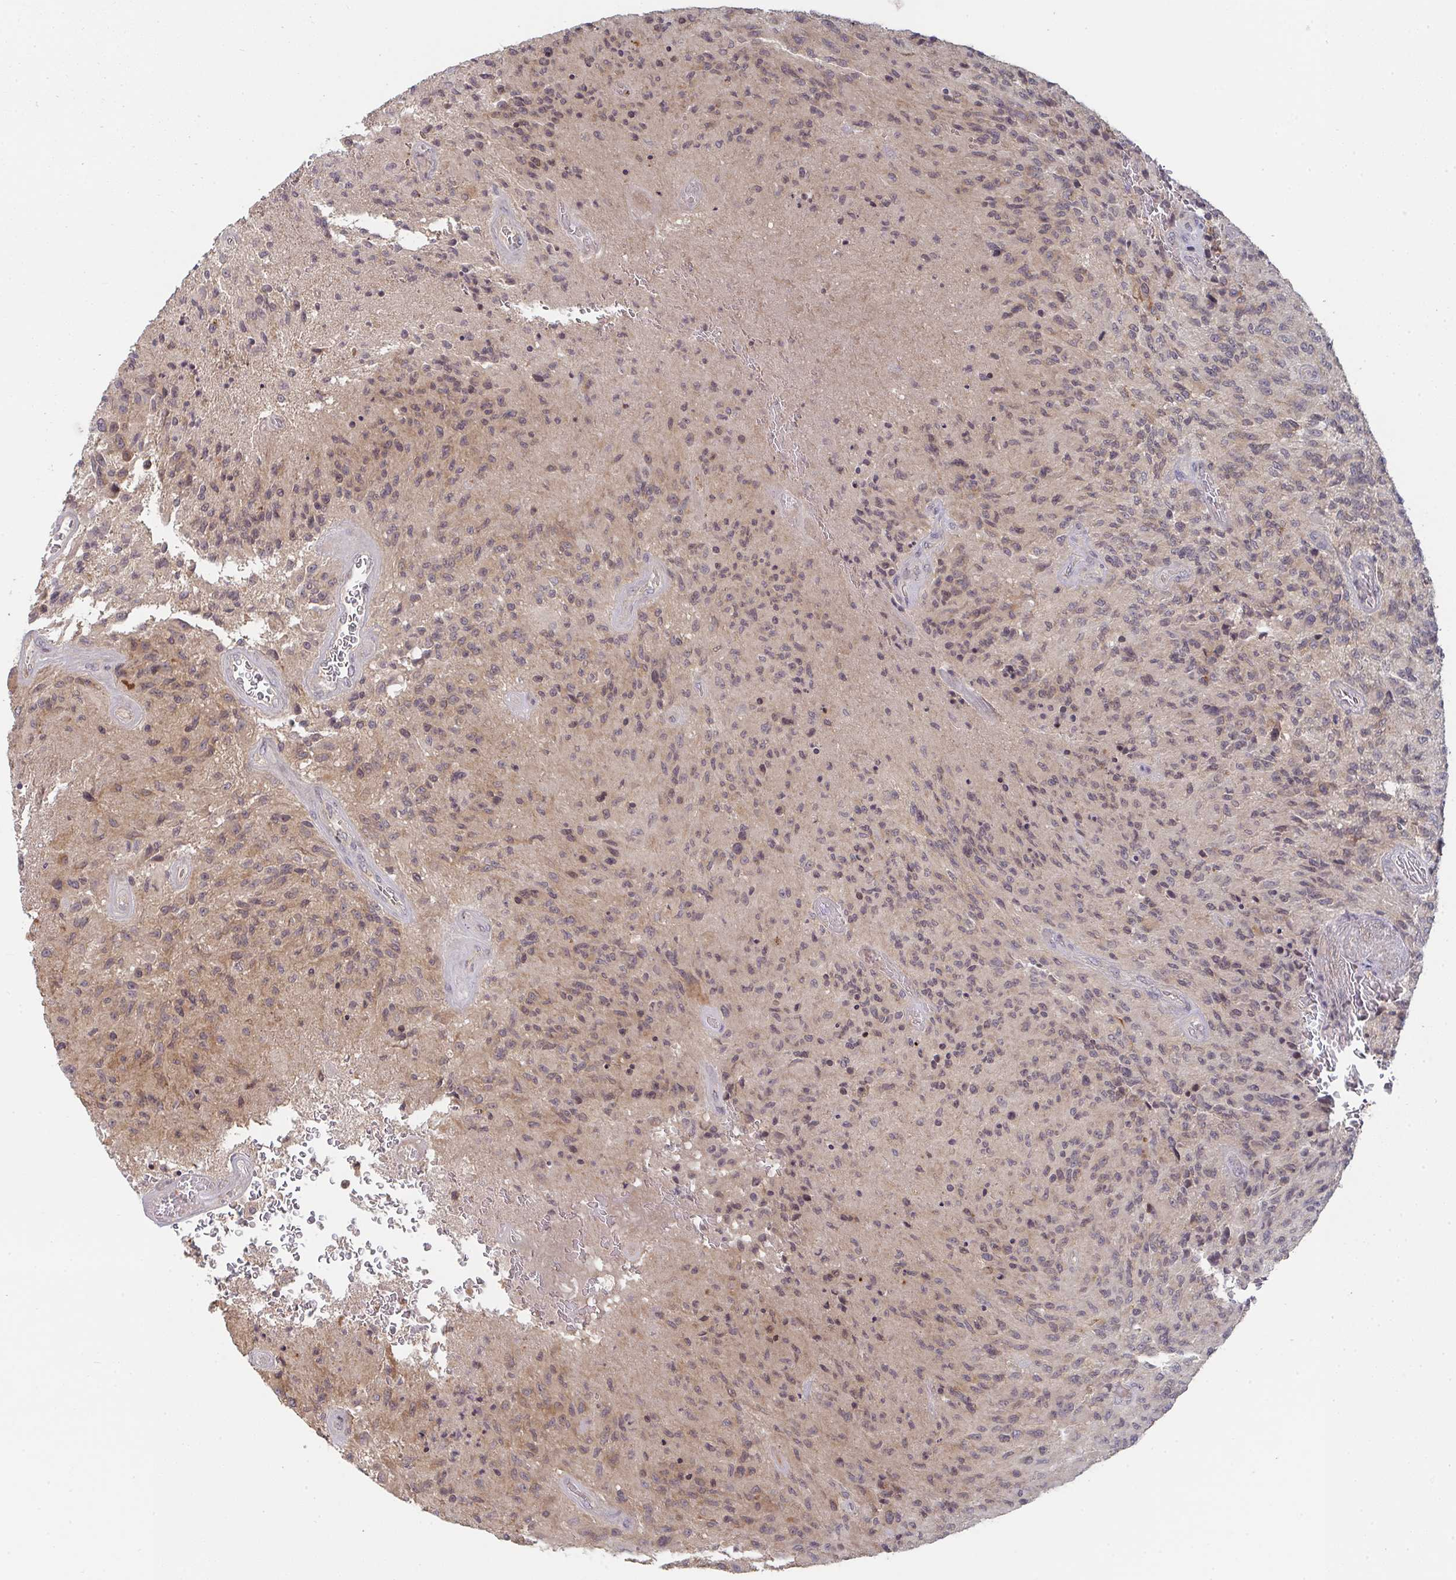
{"staining": {"intensity": "moderate", "quantity": "<25%", "location": "cytoplasmic/membranous,nuclear"}, "tissue": "glioma", "cell_type": "Tumor cells", "image_type": "cancer", "snomed": [{"axis": "morphology", "description": "Normal tissue, NOS"}, {"axis": "morphology", "description": "Glioma, malignant, High grade"}, {"axis": "topography", "description": "Cerebral cortex"}], "caption": "Protein analysis of malignant glioma (high-grade) tissue demonstrates moderate cytoplasmic/membranous and nuclear staining in approximately <25% of tumor cells.", "gene": "DCST1", "patient": {"sex": "male", "age": 56}}